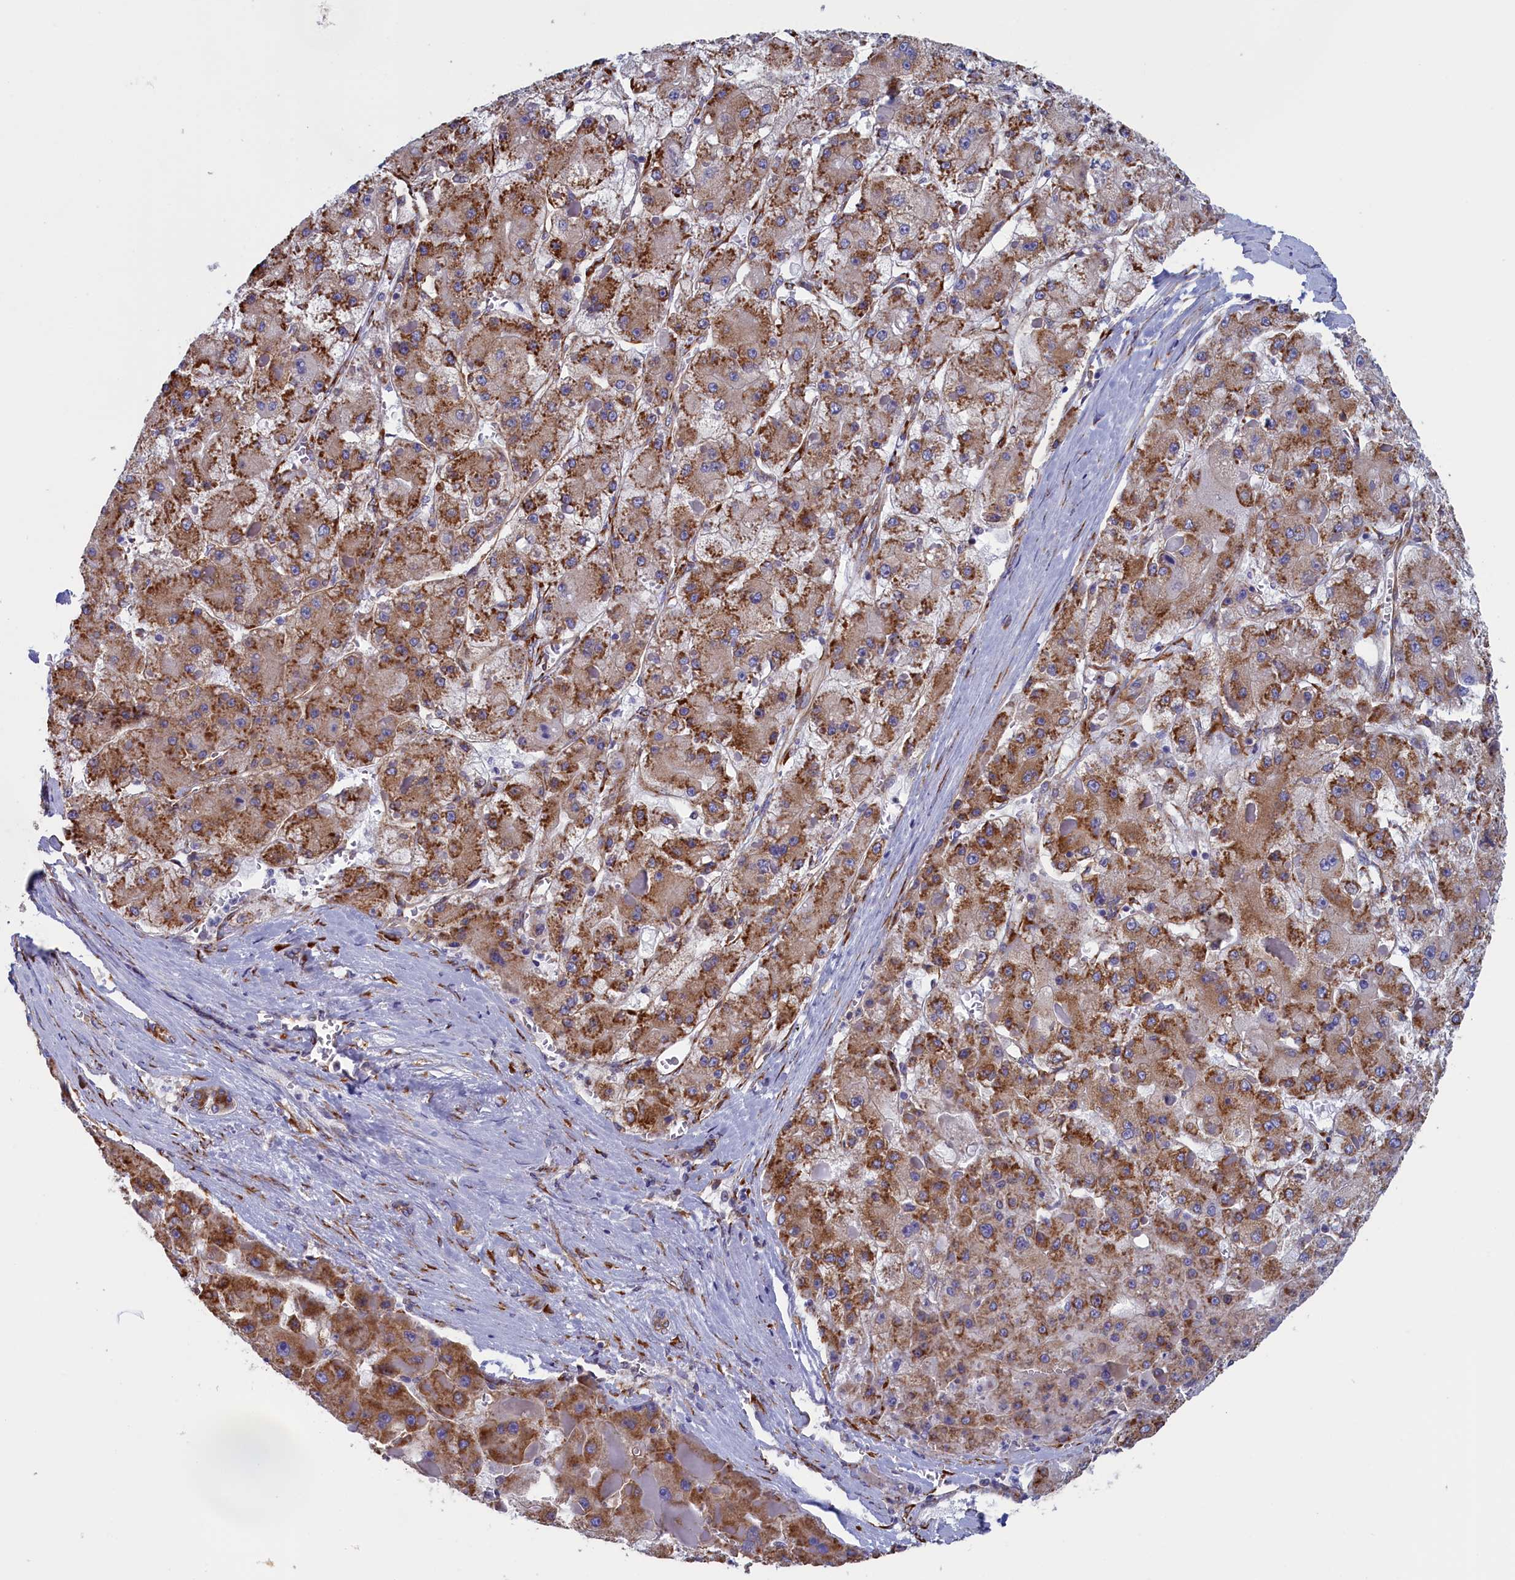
{"staining": {"intensity": "moderate", "quantity": "25%-75%", "location": "cytoplasmic/membranous"}, "tissue": "liver cancer", "cell_type": "Tumor cells", "image_type": "cancer", "snomed": [{"axis": "morphology", "description": "Carcinoma, Hepatocellular, NOS"}, {"axis": "topography", "description": "Liver"}], "caption": "Liver hepatocellular carcinoma tissue reveals moderate cytoplasmic/membranous staining in approximately 25%-75% of tumor cells, visualized by immunohistochemistry.", "gene": "CCDC68", "patient": {"sex": "female", "age": 73}}